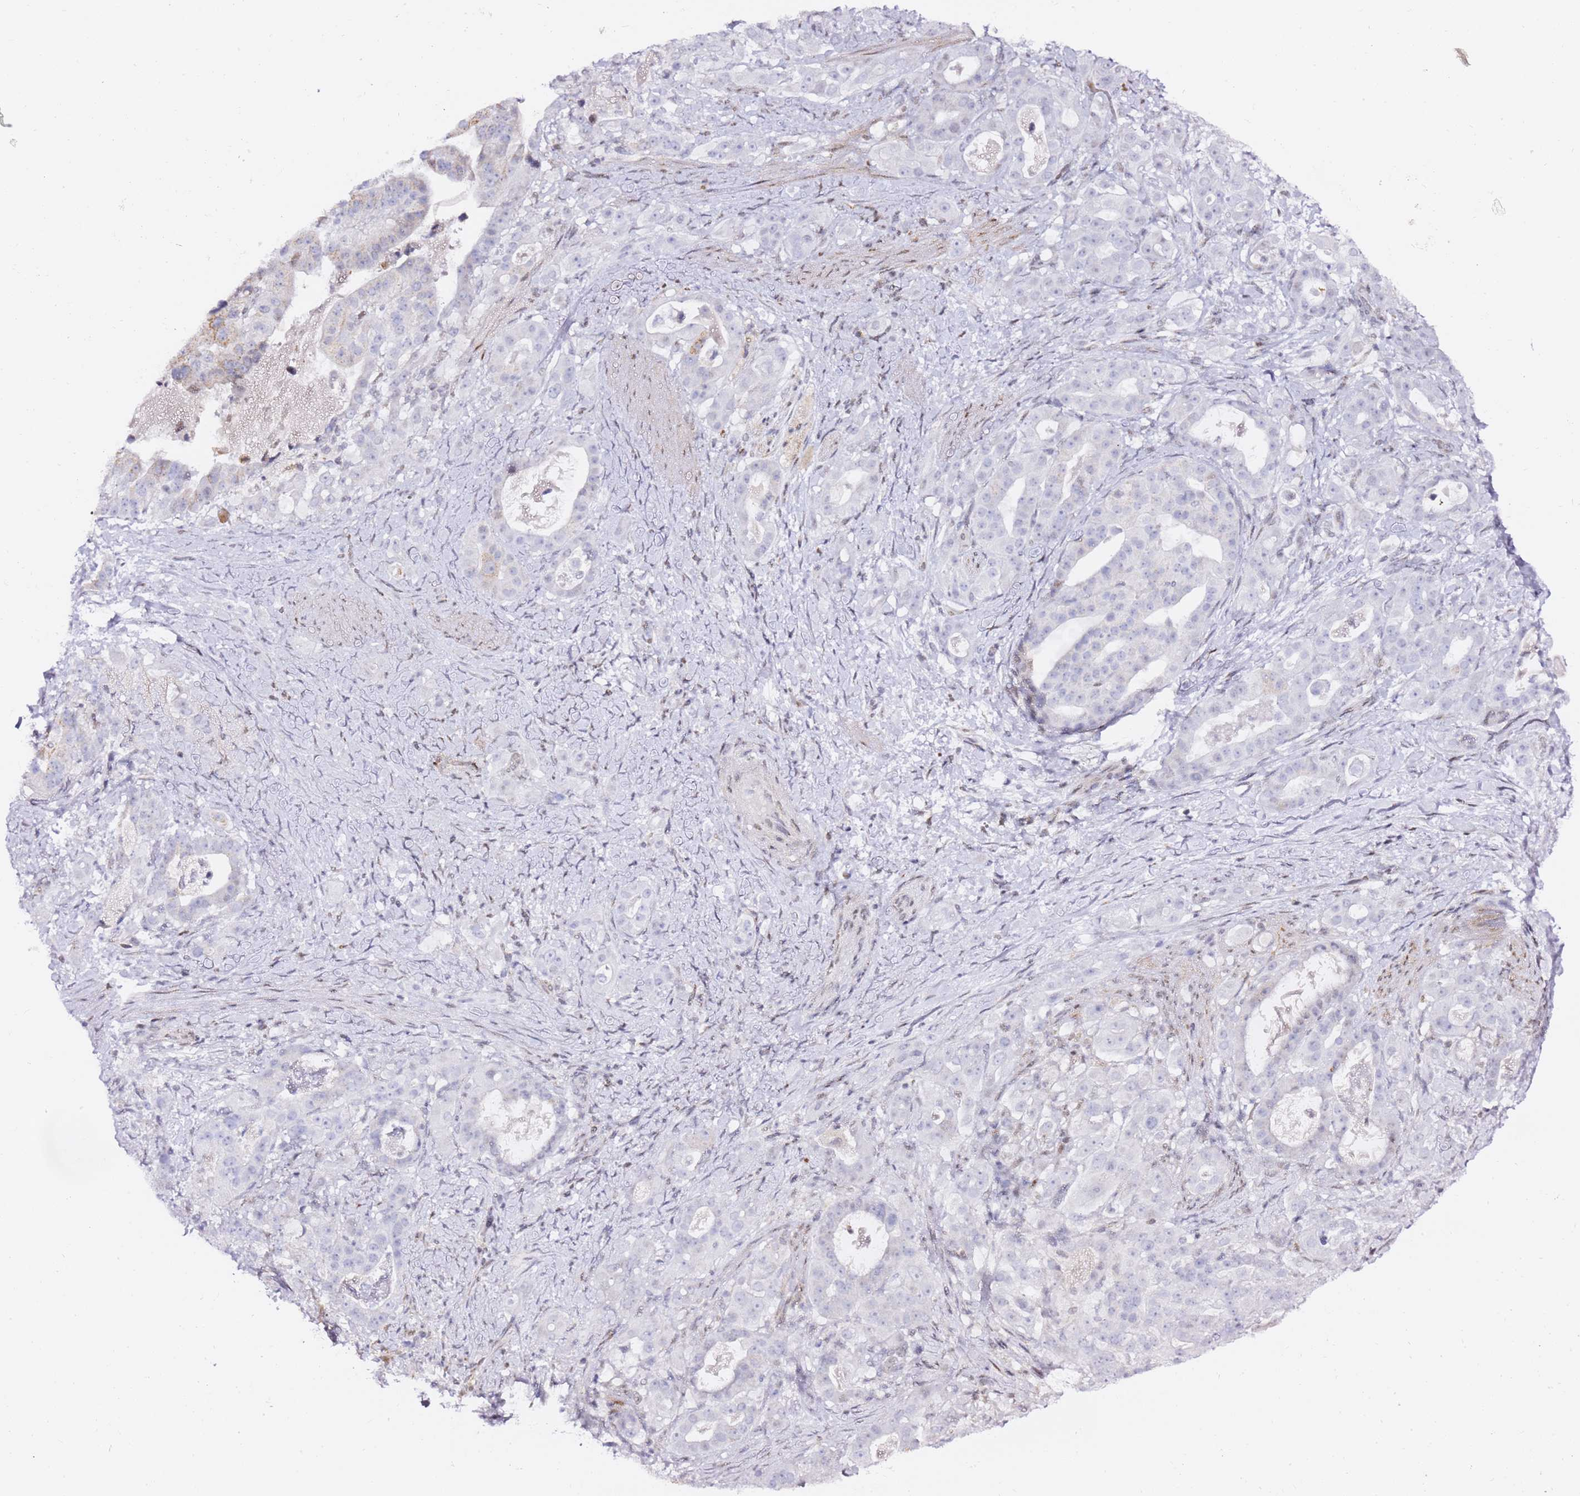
{"staining": {"intensity": "negative", "quantity": "none", "location": "none"}, "tissue": "stomach cancer", "cell_type": "Tumor cells", "image_type": "cancer", "snomed": [{"axis": "morphology", "description": "Adenocarcinoma, NOS"}, {"axis": "topography", "description": "Stomach"}], "caption": "Tumor cells are negative for brown protein staining in stomach adenocarcinoma.", "gene": "GBP2", "patient": {"sex": "male", "age": 48}}